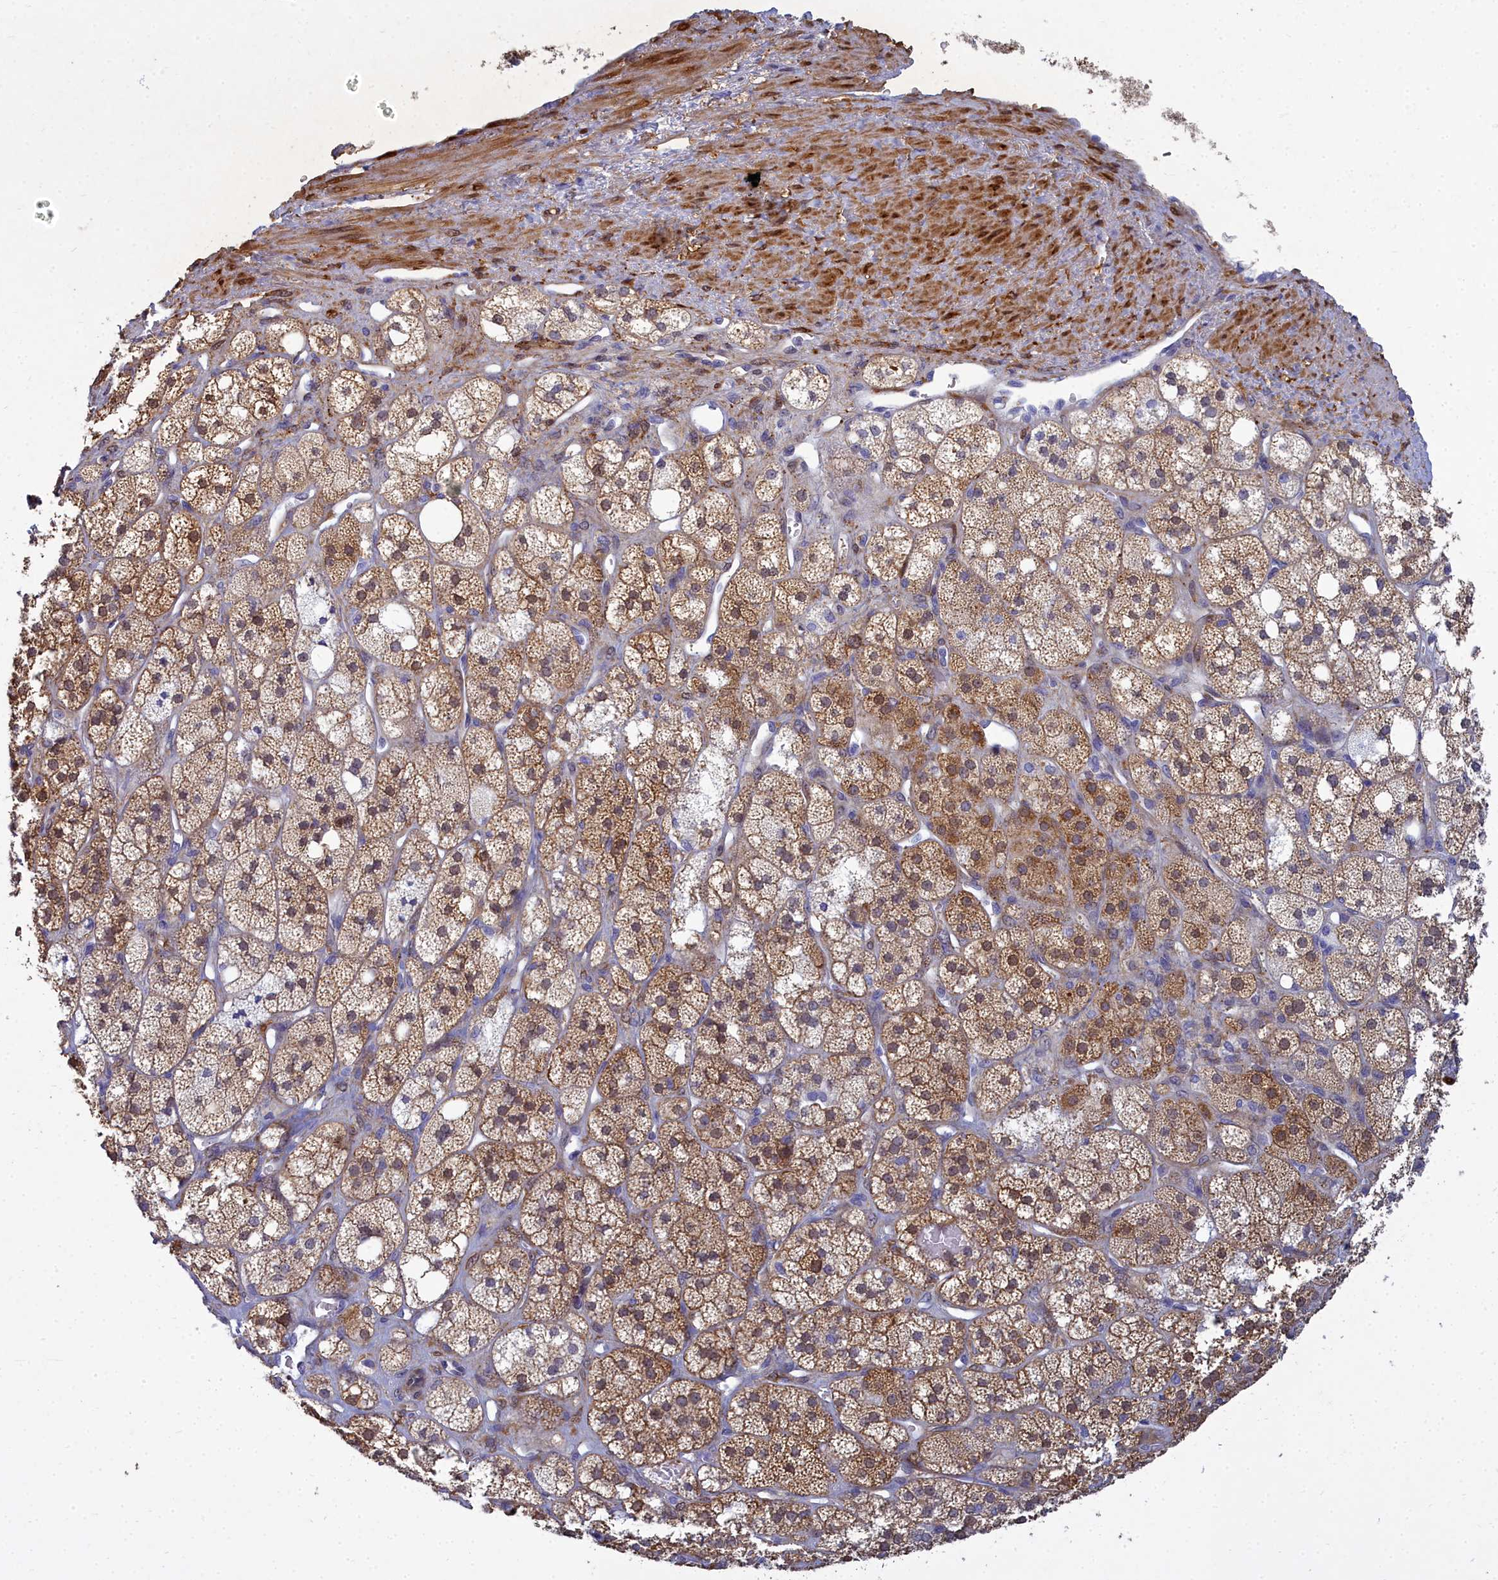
{"staining": {"intensity": "strong", "quantity": "25%-75%", "location": "cytoplasmic/membranous"}, "tissue": "adrenal gland", "cell_type": "Glandular cells", "image_type": "normal", "snomed": [{"axis": "morphology", "description": "Normal tissue, NOS"}, {"axis": "topography", "description": "Adrenal gland"}], "caption": "An immunohistochemistry image of unremarkable tissue is shown. Protein staining in brown shows strong cytoplasmic/membranous positivity in adrenal gland within glandular cells.", "gene": "PPP1R14A", "patient": {"sex": "male", "age": 61}}